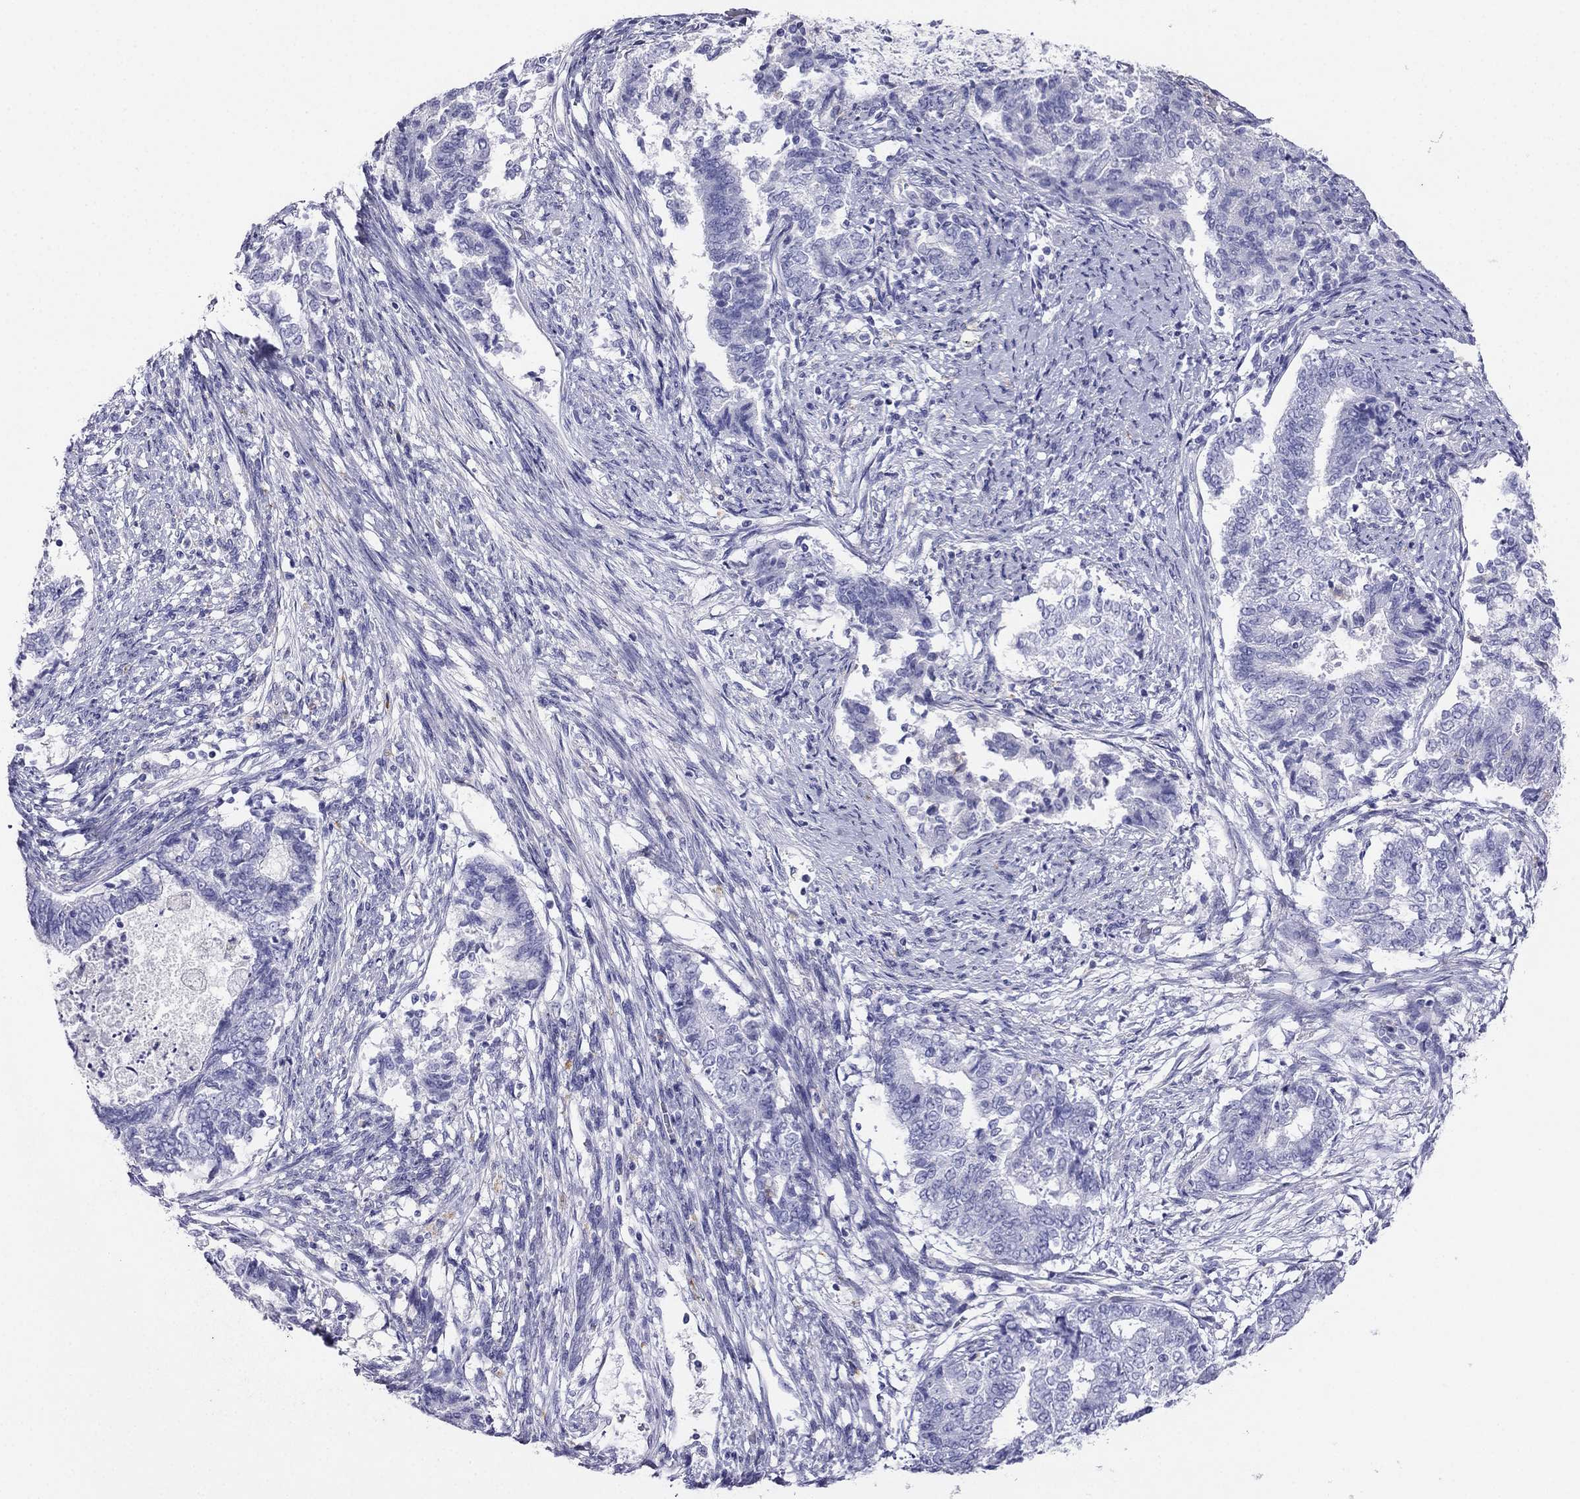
{"staining": {"intensity": "negative", "quantity": "none", "location": "none"}, "tissue": "endometrial cancer", "cell_type": "Tumor cells", "image_type": "cancer", "snomed": [{"axis": "morphology", "description": "Adenocarcinoma, NOS"}, {"axis": "topography", "description": "Endometrium"}], "caption": "Tumor cells show no significant protein expression in endometrial cancer (adenocarcinoma).", "gene": "ALOXE3", "patient": {"sex": "female", "age": 65}}